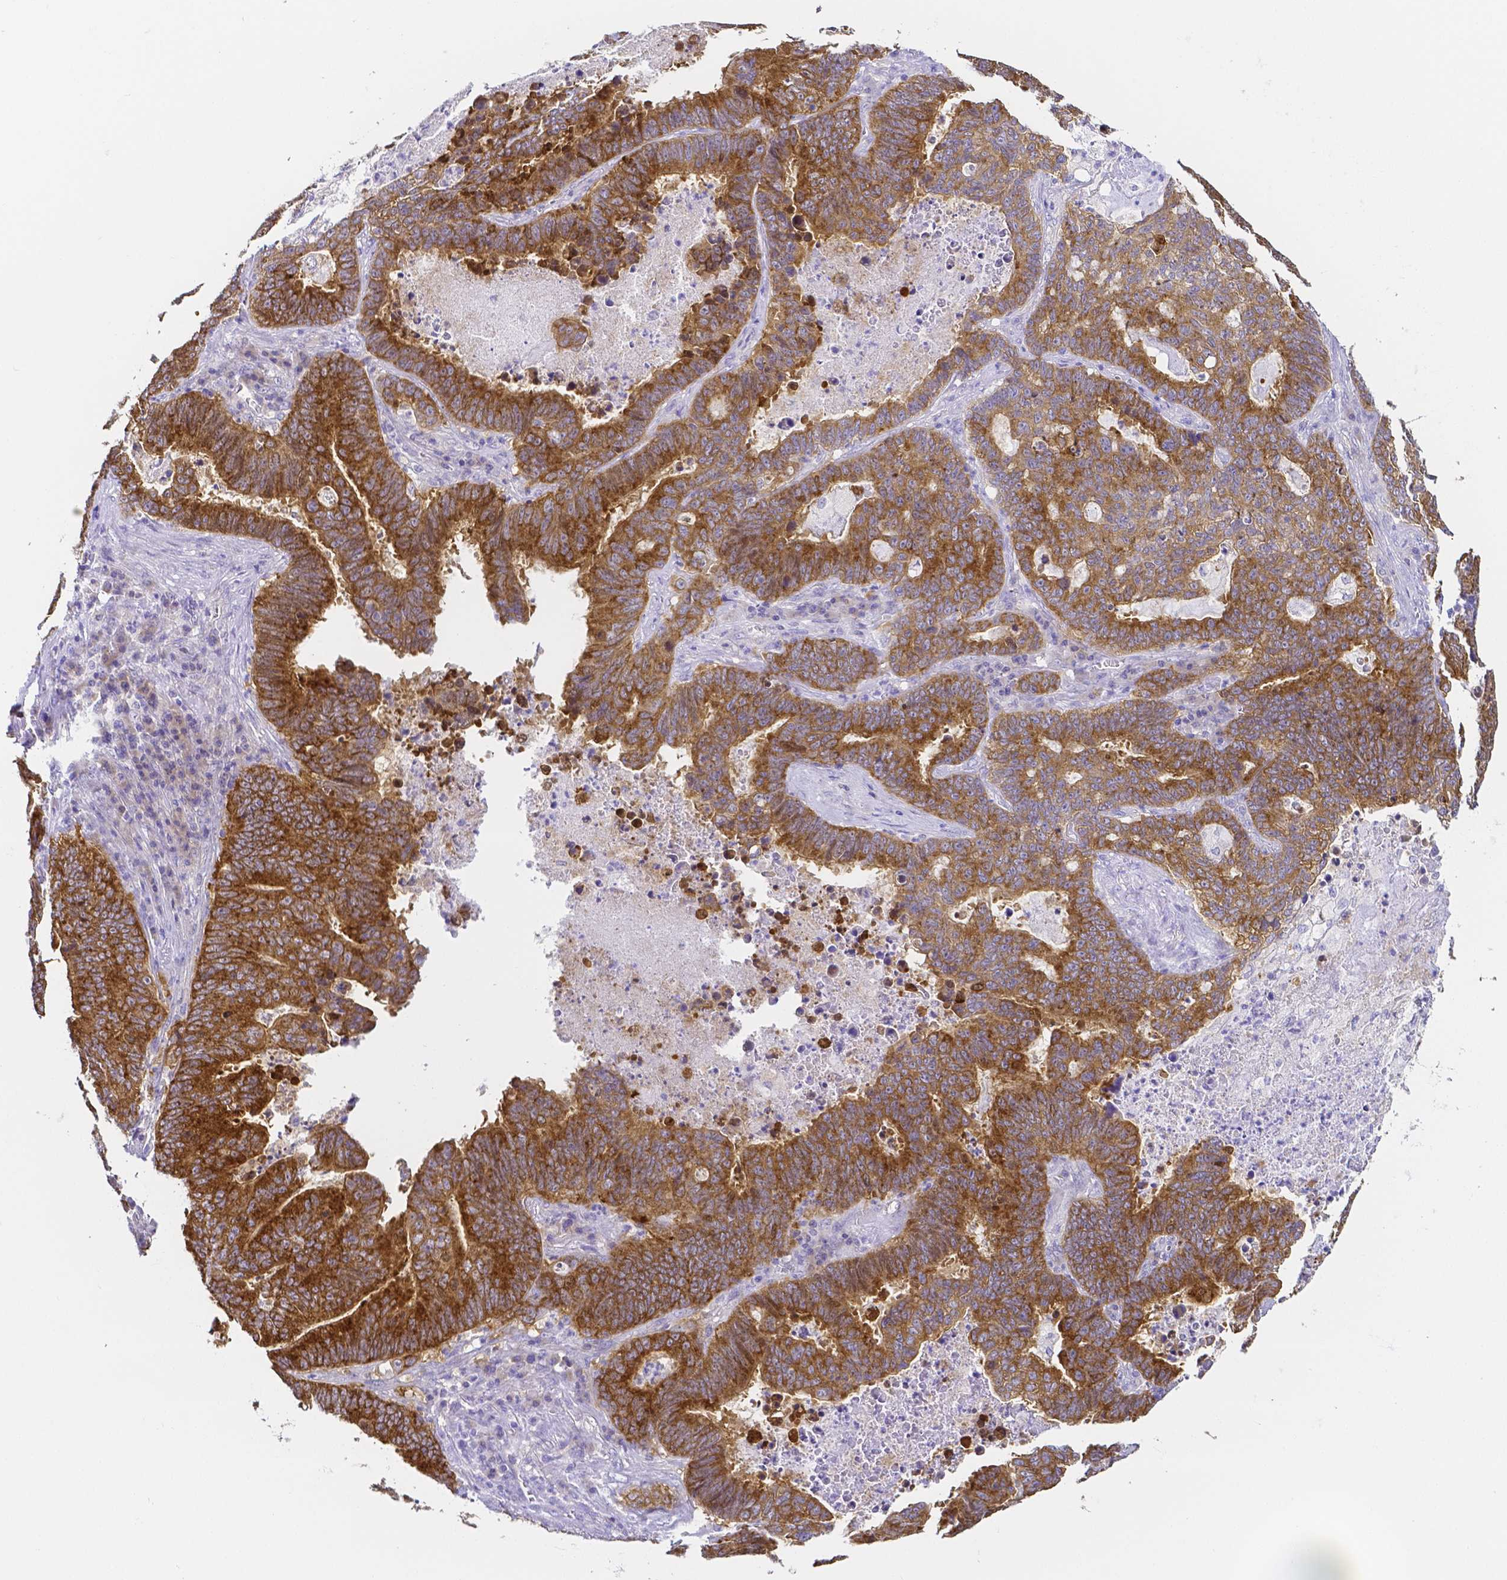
{"staining": {"intensity": "strong", "quantity": ">75%", "location": "cytoplasmic/membranous"}, "tissue": "lung cancer", "cell_type": "Tumor cells", "image_type": "cancer", "snomed": [{"axis": "morphology", "description": "Aneuploidy"}, {"axis": "morphology", "description": "Adenocarcinoma, NOS"}, {"axis": "morphology", "description": "Adenocarcinoma primary or metastatic"}, {"axis": "topography", "description": "Lung"}], "caption": "Adenocarcinoma (lung) stained for a protein (brown) displays strong cytoplasmic/membranous positive staining in about >75% of tumor cells.", "gene": "PKP3", "patient": {"sex": "female", "age": 75}}